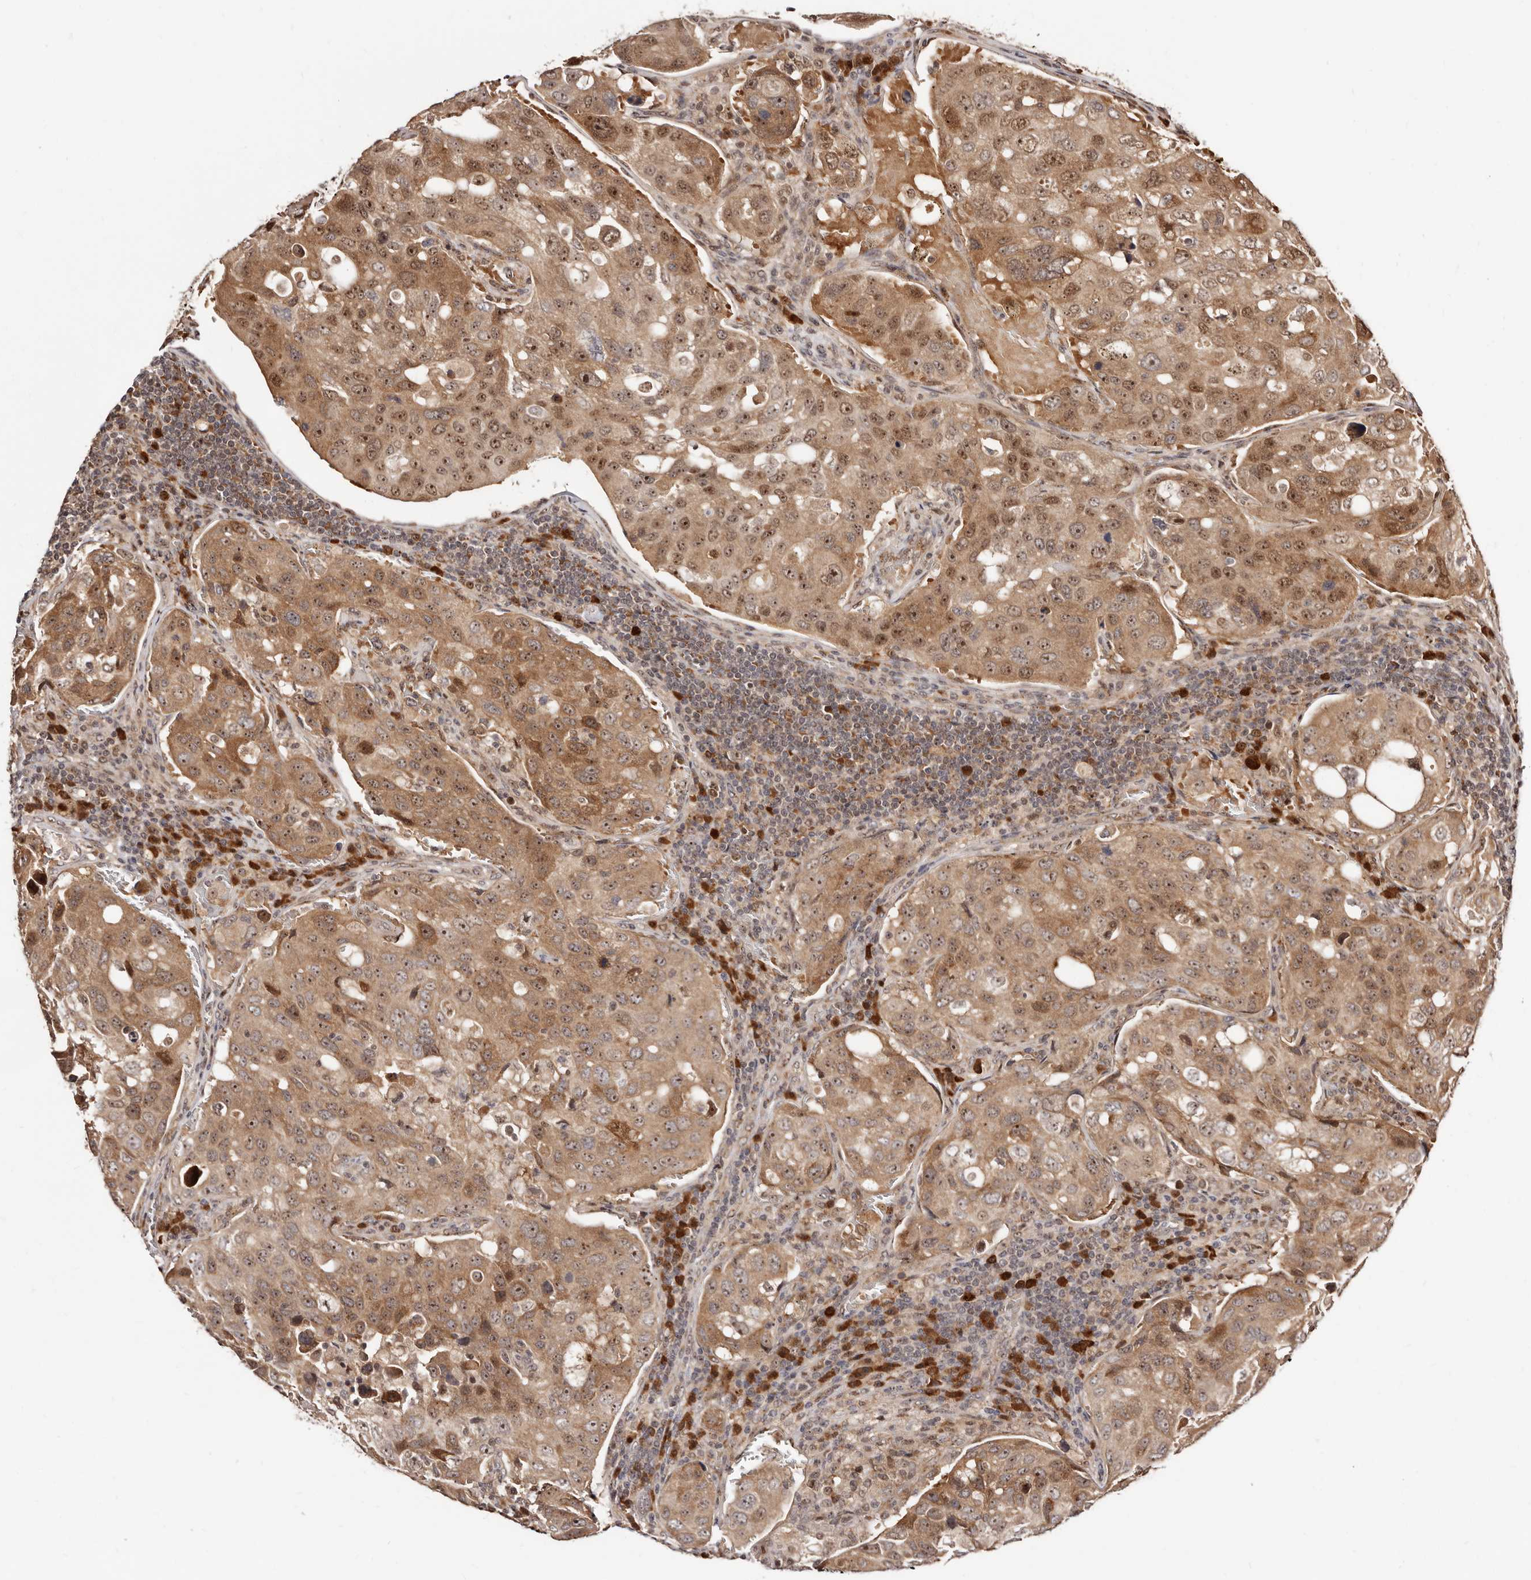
{"staining": {"intensity": "moderate", "quantity": ">75%", "location": "cytoplasmic/membranous,nuclear"}, "tissue": "urothelial cancer", "cell_type": "Tumor cells", "image_type": "cancer", "snomed": [{"axis": "morphology", "description": "Urothelial carcinoma, High grade"}, {"axis": "topography", "description": "Lymph node"}, {"axis": "topography", "description": "Urinary bladder"}], "caption": "About >75% of tumor cells in urothelial cancer reveal moderate cytoplasmic/membranous and nuclear protein staining as visualized by brown immunohistochemical staining.", "gene": "APOL6", "patient": {"sex": "male", "age": 51}}